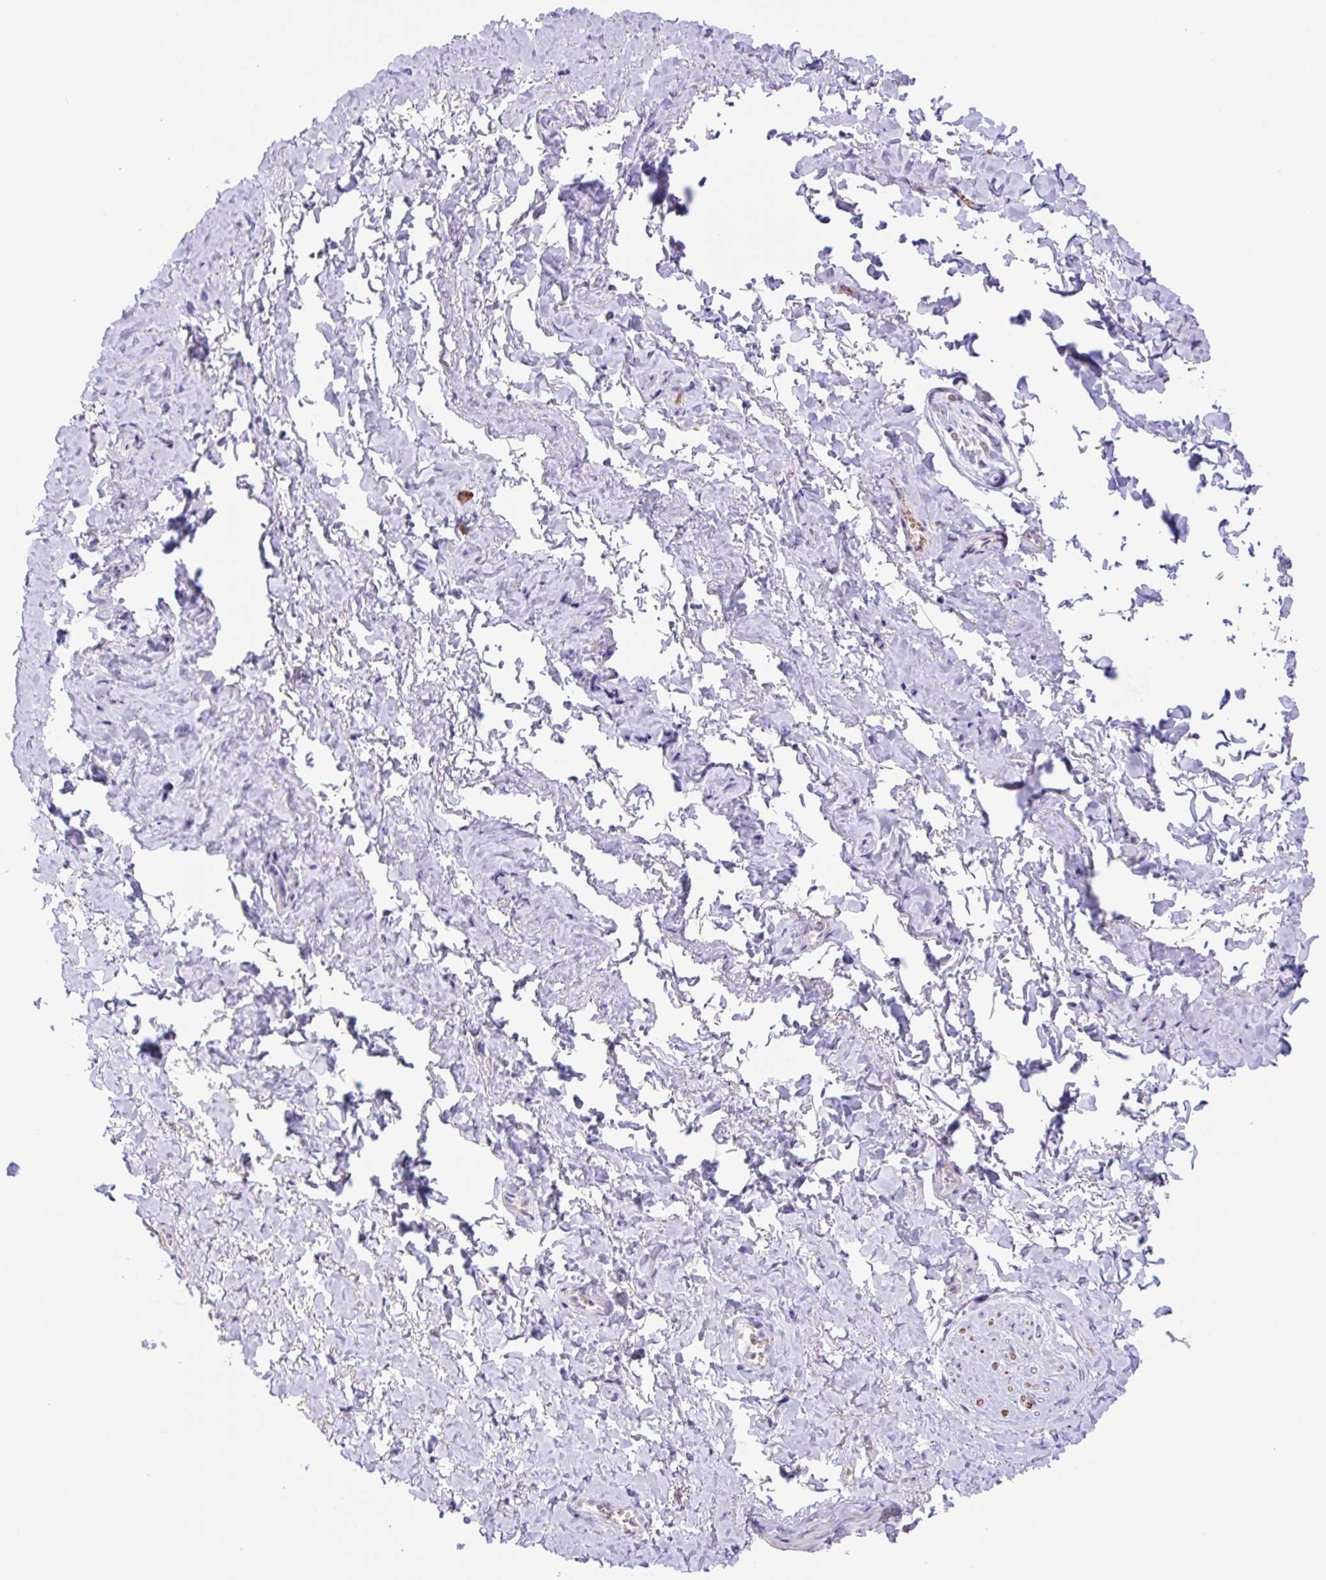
{"staining": {"intensity": "negative", "quantity": "none", "location": "none"}, "tissue": "adipose tissue", "cell_type": "Adipocytes", "image_type": "normal", "snomed": [{"axis": "morphology", "description": "Normal tissue, NOS"}, {"axis": "topography", "description": "Vulva"}, {"axis": "topography", "description": "Vagina"}, {"axis": "topography", "description": "Peripheral nerve tissue"}], "caption": "IHC of unremarkable human adipose tissue exhibits no positivity in adipocytes.", "gene": "COPZ2", "patient": {"sex": "female", "age": 66}}